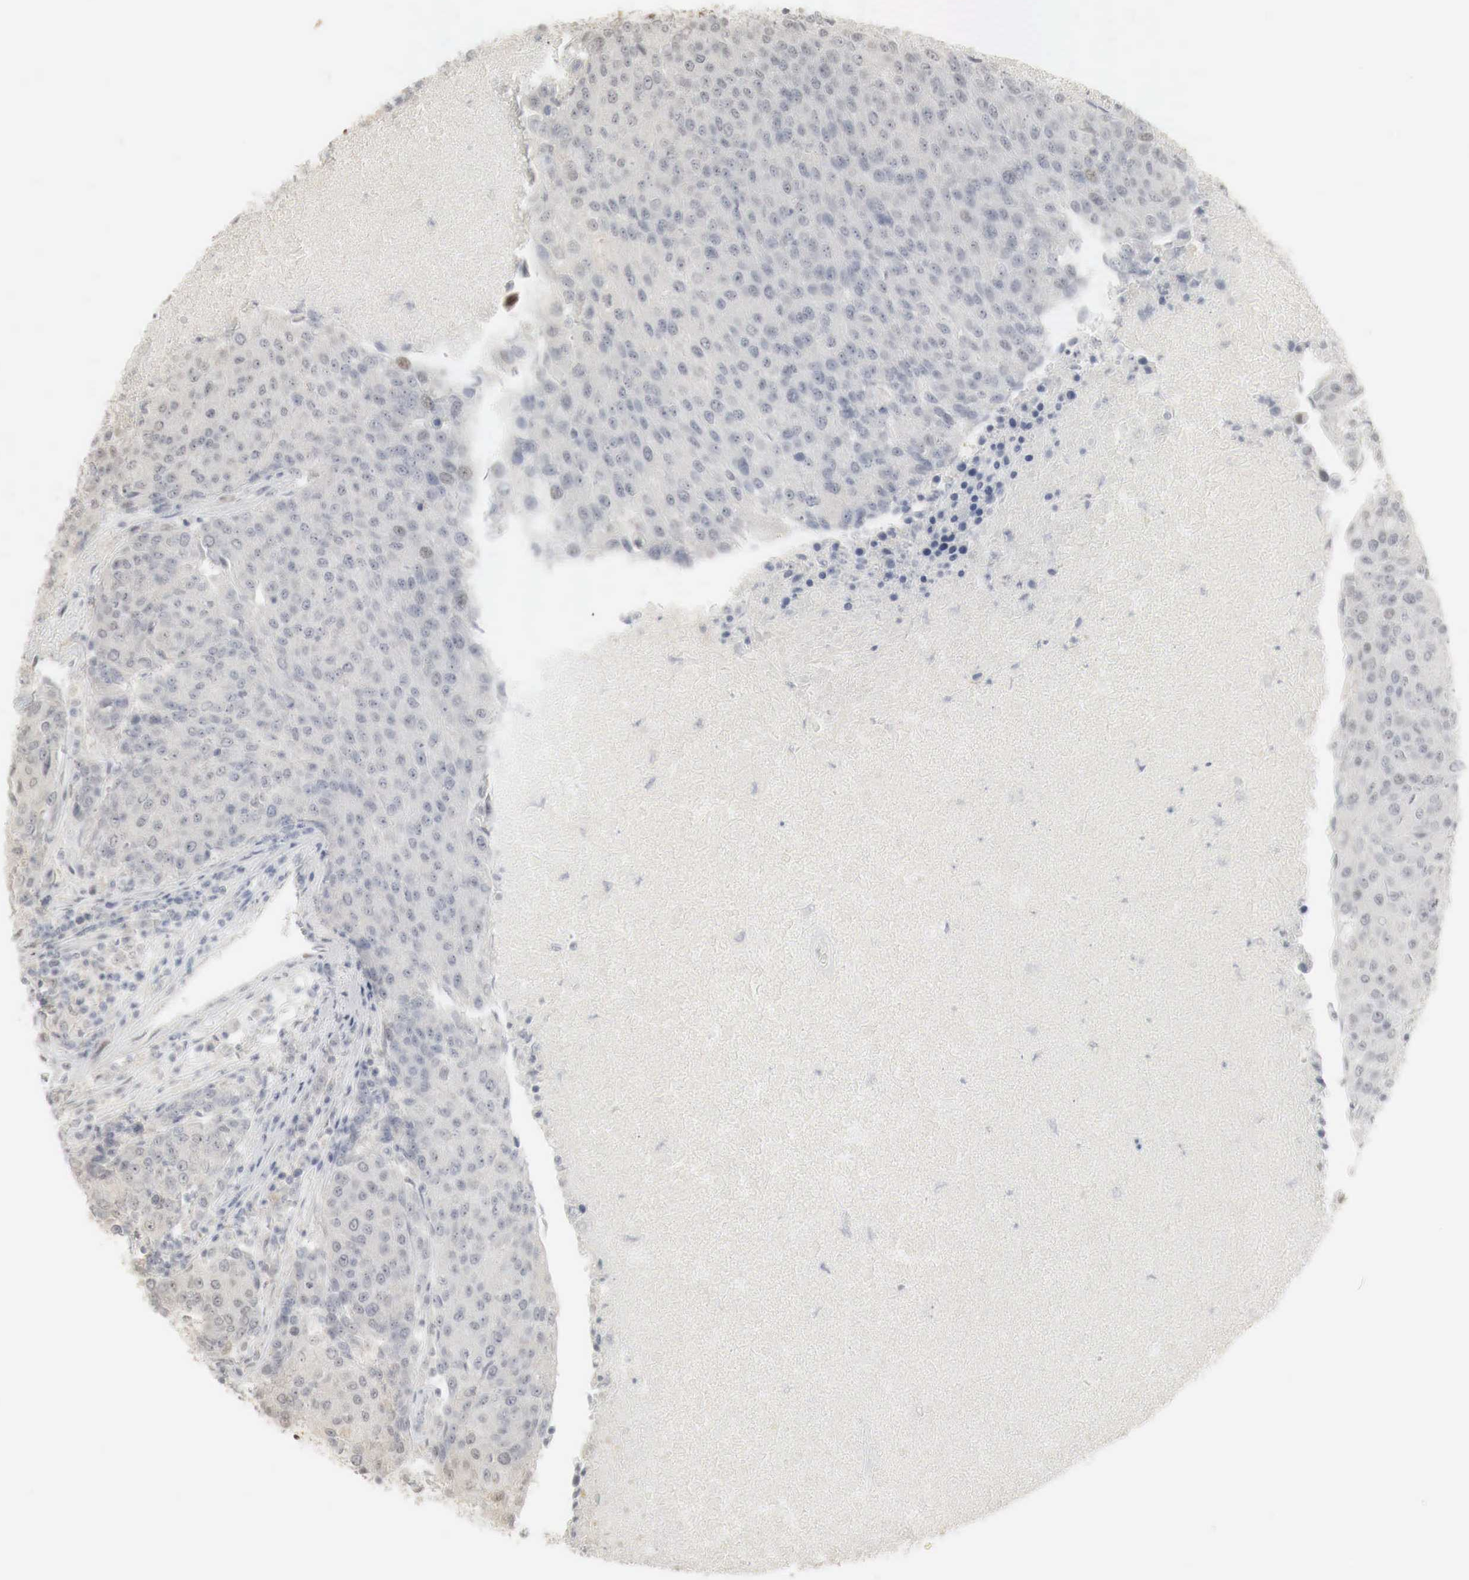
{"staining": {"intensity": "negative", "quantity": "none", "location": "none"}, "tissue": "urothelial cancer", "cell_type": "Tumor cells", "image_type": "cancer", "snomed": [{"axis": "morphology", "description": "Urothelial carcinoma, High grade"}, {"axis": "topography", "description": "Urinary bladder"}], "caption": "The micrograph exhibits no staining of tumor cells in urothelial cancer.", "gene": "ERBB4", "patient": {"sex": "female", "age": 85}}